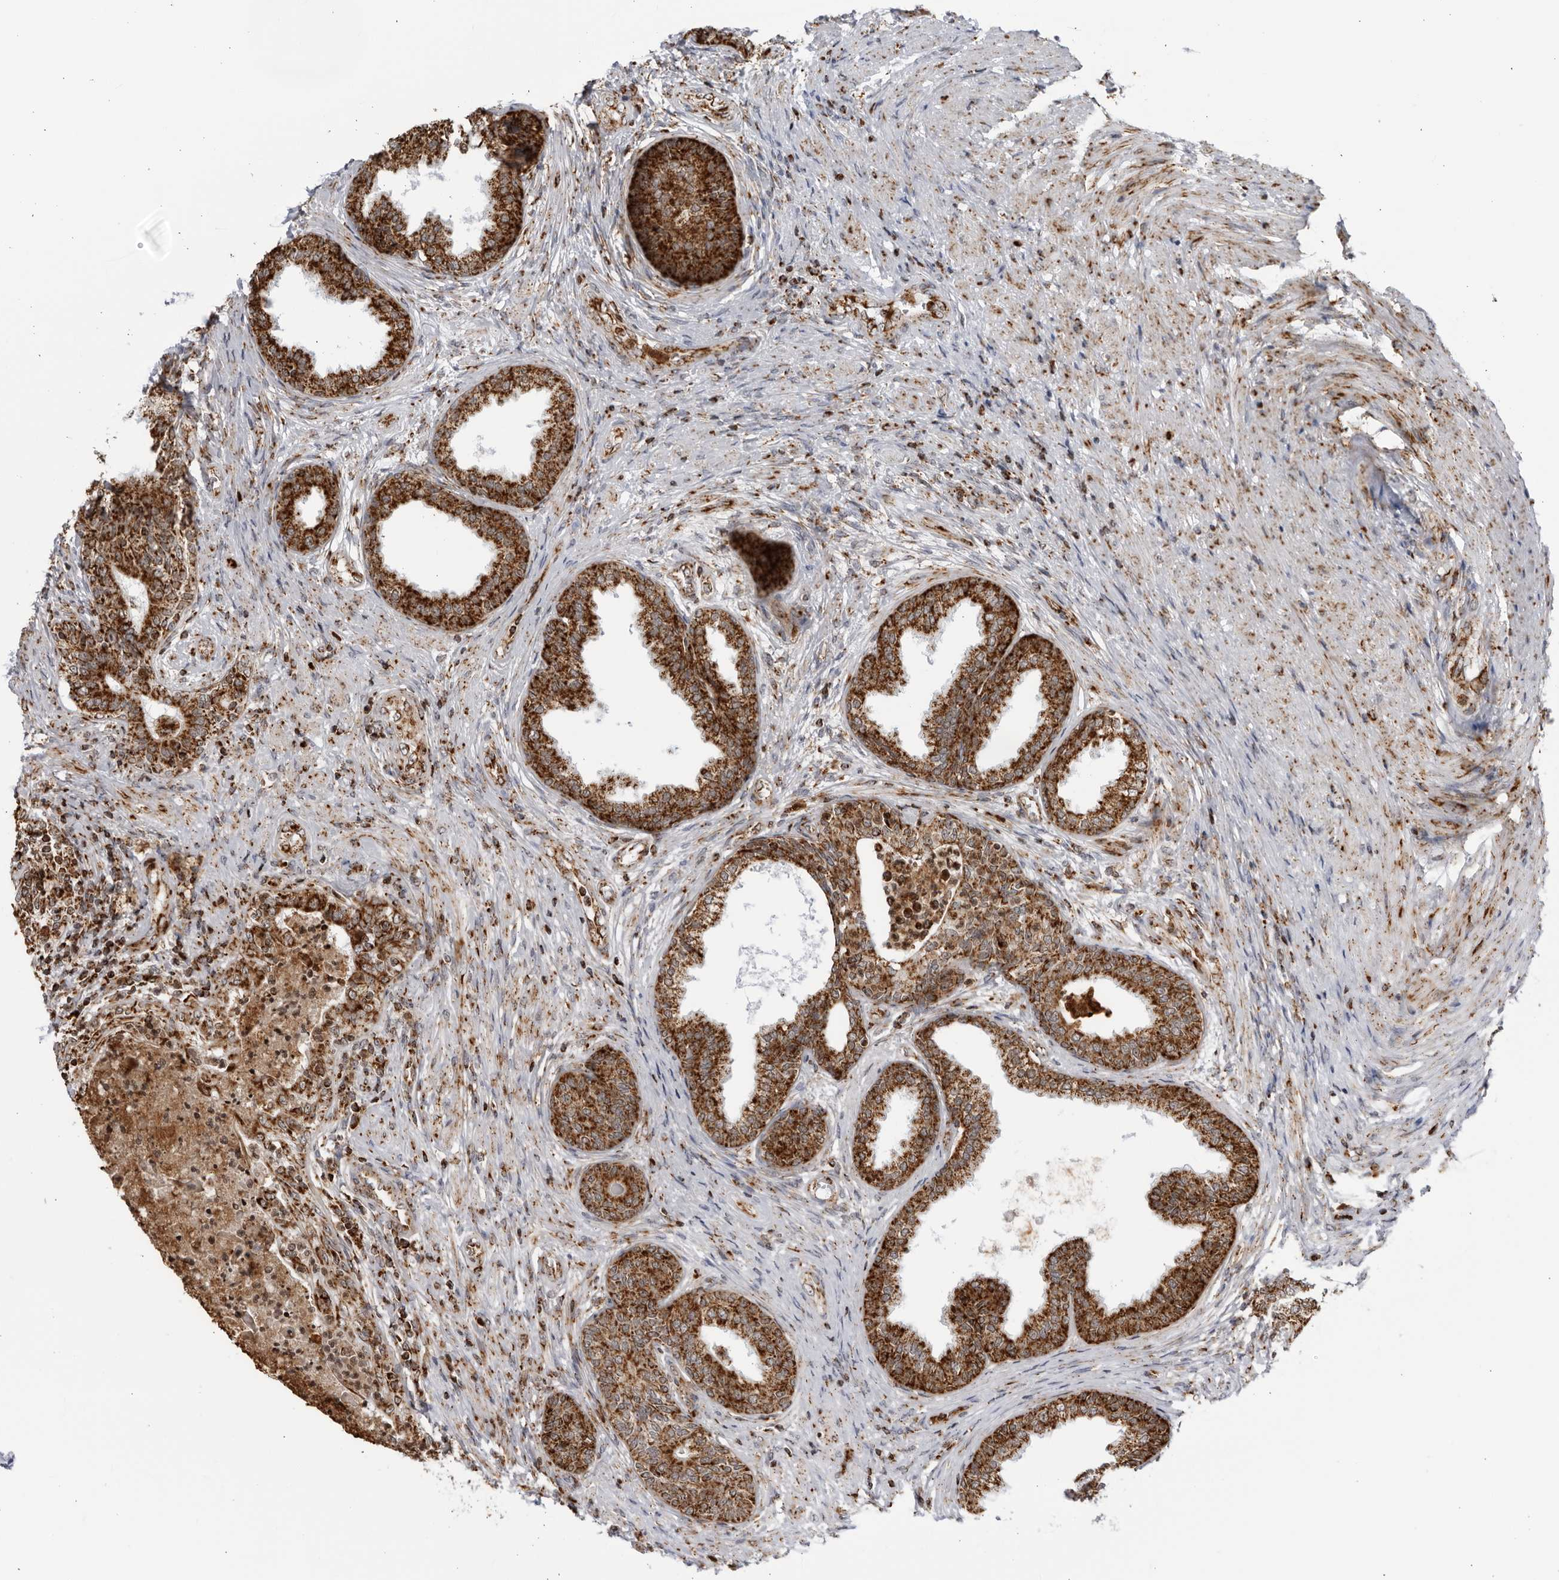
{"staining": {"intensity": "strong", "quantity": ">75%", "location": "cytoplasmic/membranous"}, "tissue": "prostate", "cell_type": "Glandular cells", "image_type": "normal", "snomed": [{"axis": "morphology", "description": "Normal tissue, NOS"}, {"axis": "topography", "description": "Prostate"}], "caption": "The photomicrograph displays a brown stain indicating the presence of a protein in the cytoplasmic/membranous of glandular cells in prostate. Using DAB (3,3'-diaminobenzidine) (brown) and hematoxylin (blue) stains, captured at high magnification using brightfield microscopy.", "gene": "RBM34", "patient": {"sex": "male", "age": 76}}